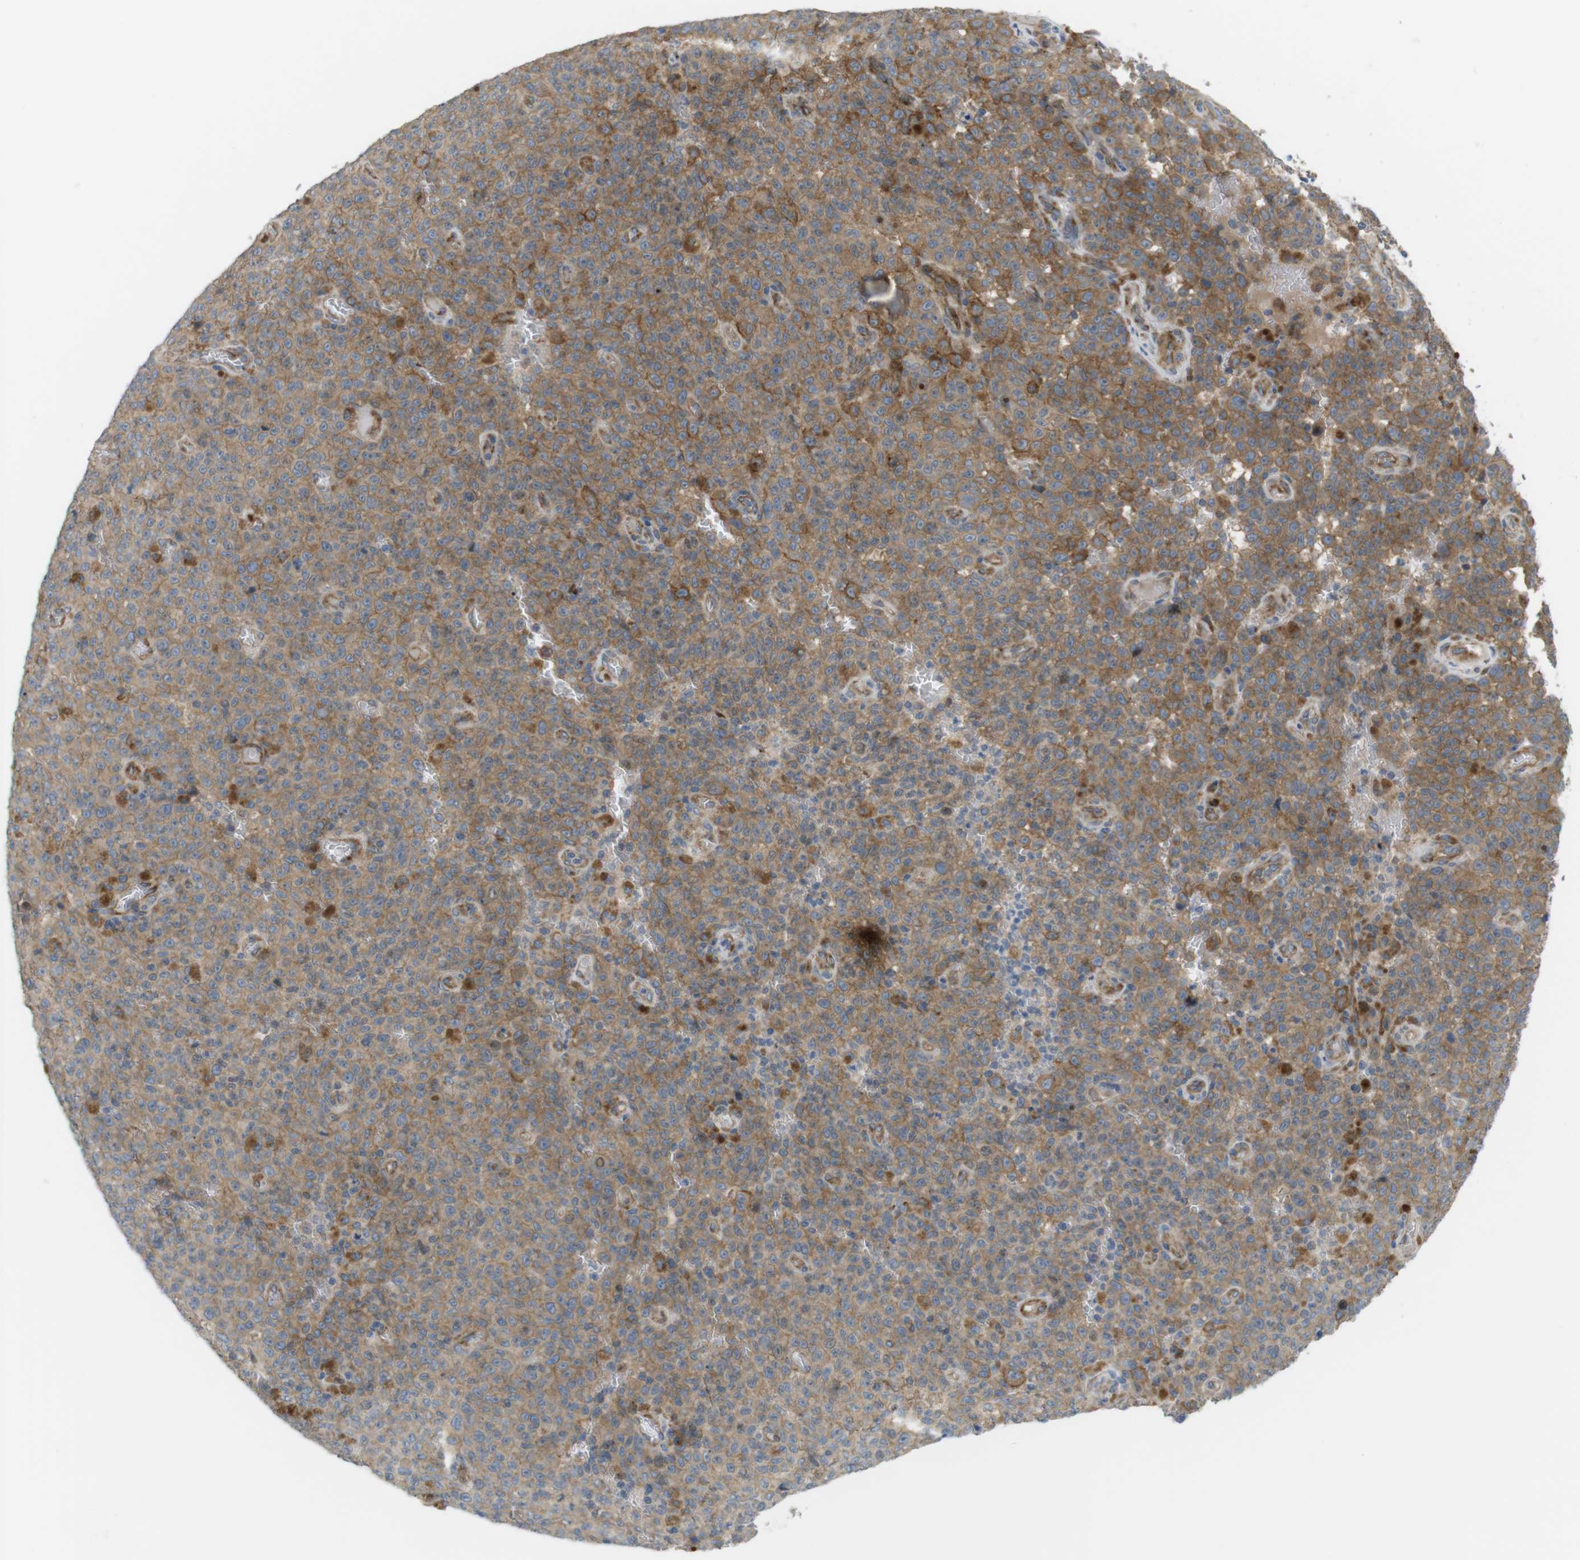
{"staining": {"intensity": "moderate", "quantity": ">75%", "location": "cytoplasmic/membranous"}, "tissue": "melanoma", "cell_type": "Tumor cells", "image_type": "cancer", "snomed": [{"axis": "morphology", "description": "Malignant melanoma, NOS"}, {"axis": "topography", "description": "Skin"}], "caption": "Malignant melanoma stained with DAB (3,3'-diaminobenzidine) IHC exhibits medium levels of moderate cytoplasmic/membranous expression in about >75% of tumor cells. Nuclei are stained in blue.", "gene": "GJC3", "patient": {"sex": "female", "age": 82}}